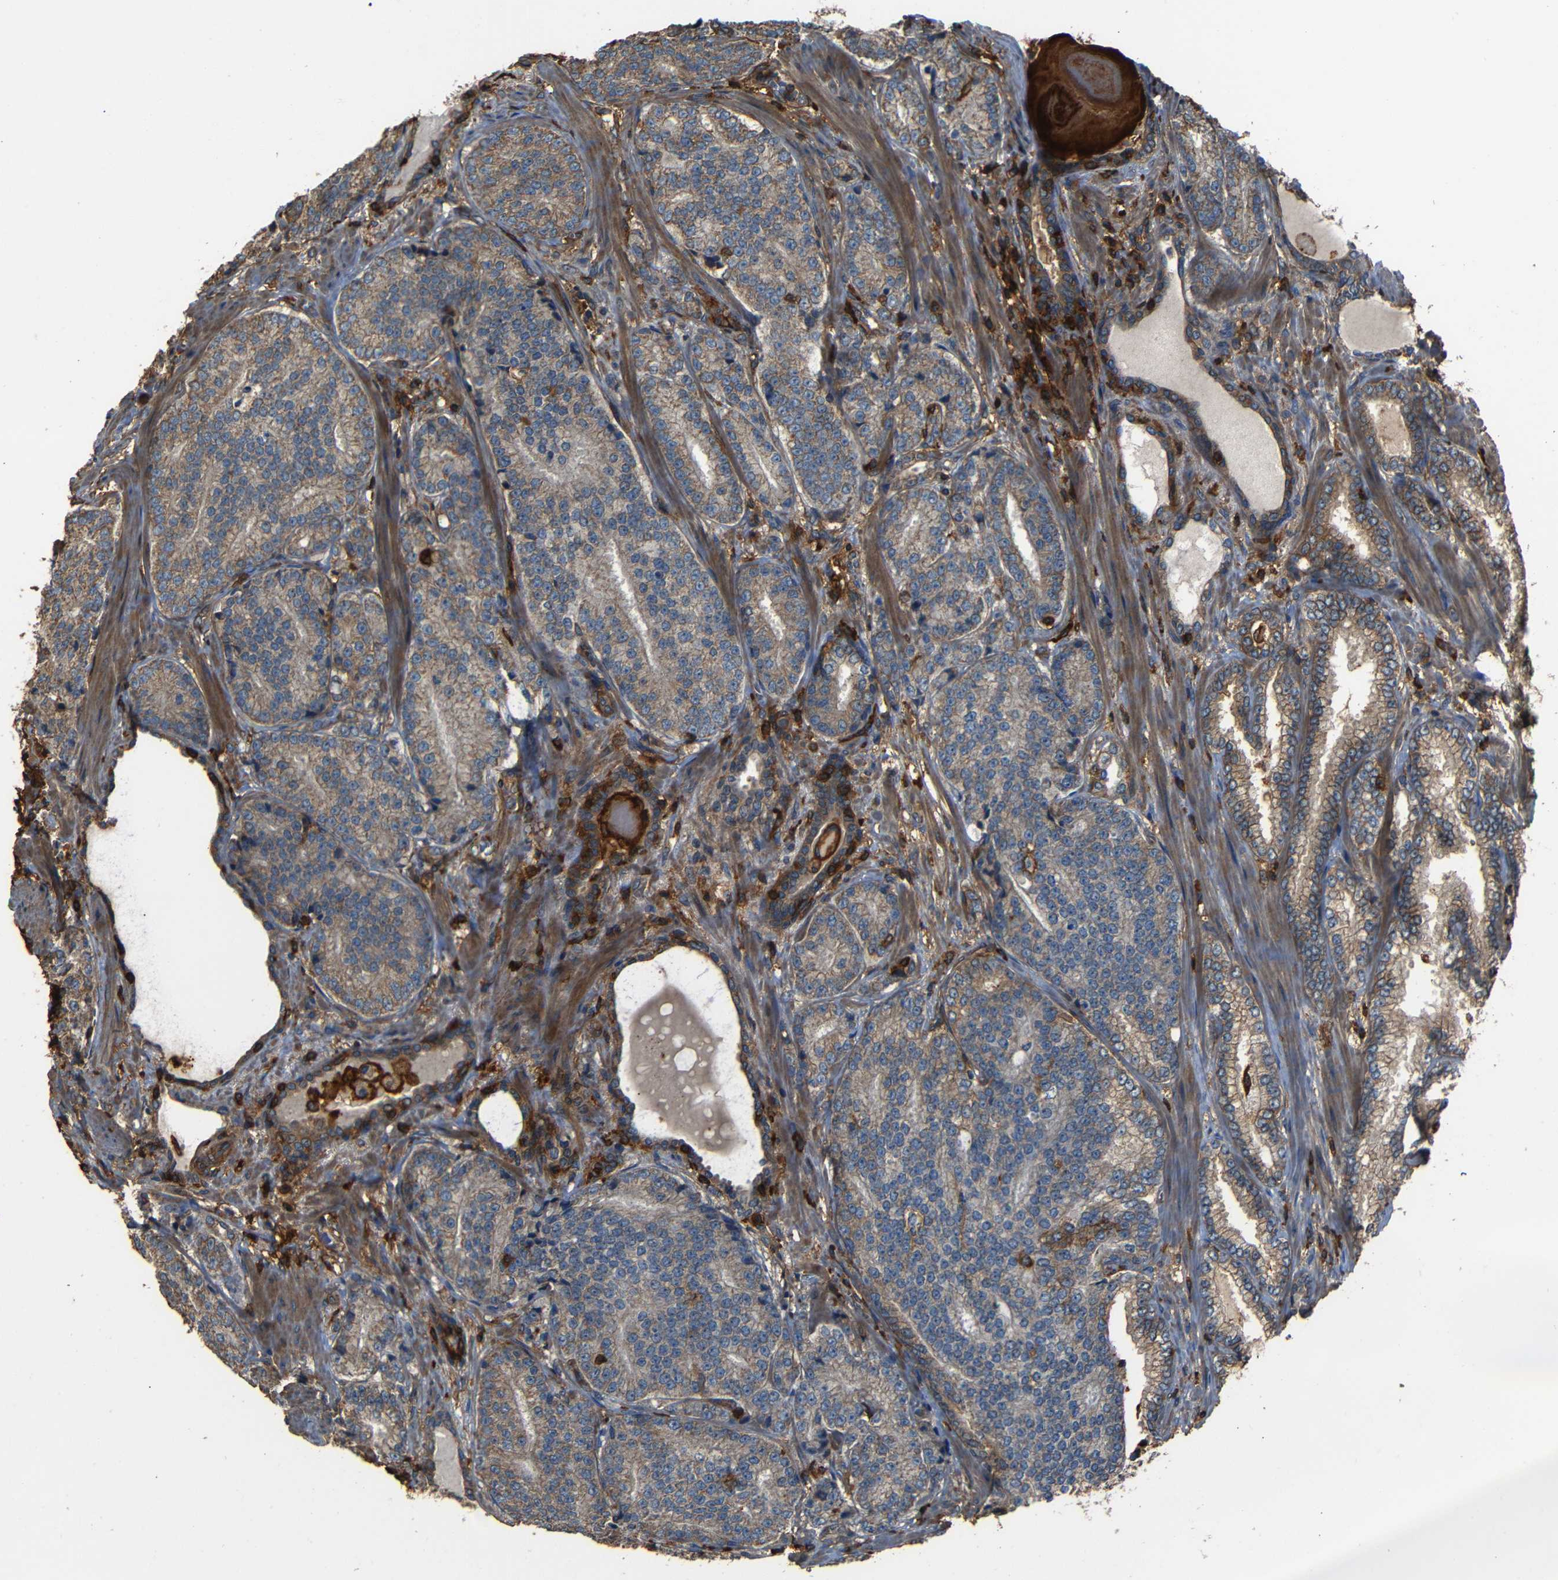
{"staining": {"intensity": "moderate", "quantity": ">75%", "location": "cytoplasmic/membranous"}, "tissue": "prostate cancer", "cell_type": "Tumor cells", "image_type": "cancer", "snomed": [{"axis": "morphology", "description": "Adenocarcinoma, High grade"}, {"axis": "topography", "description": "Prostate"}], "caption": "An image of prostate cancer stained for a protein shows moderate cytoplasmic/membranous brown staining in tumor cells.", "gene": "ADGRE5", "patient": {"sex": "male", "age": 61}}